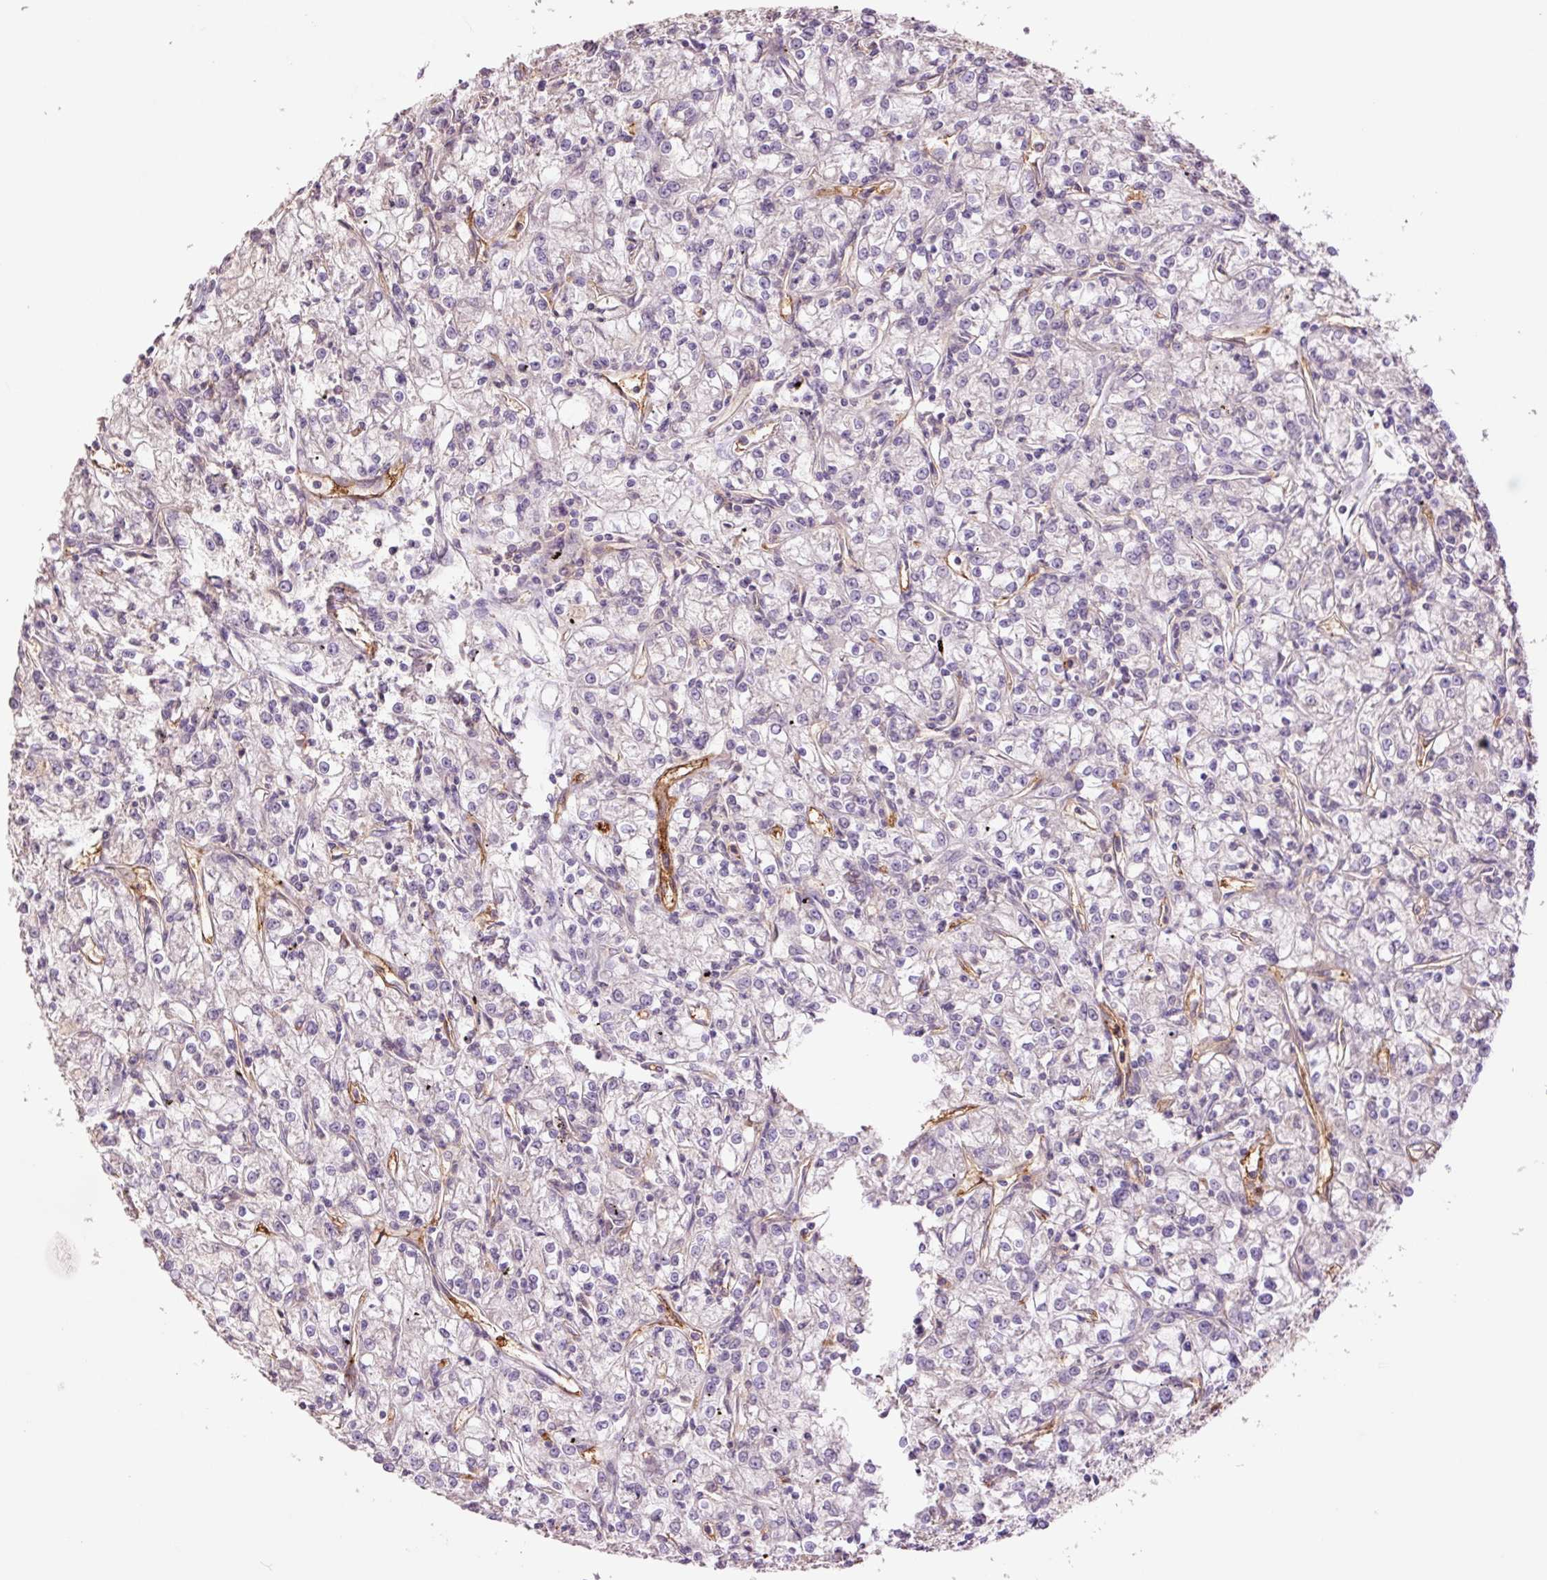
{"staining": {"intensity": "negative", "quantity": "none", "location": "none"}, "tissue": "renal cancer", "cell_type": "Tumor cells", "image_type": "cancer", "snomed": [{"axis": "morphology", "description": "Adenocarcinoma, NOS"}, {"axis": "topography", "description": "Kidney"}], "caption": "This is an immunohistochemistry (IHC) photomicrograph of renal cancer (adenocarcinoma). There is no positivity in tumor cells.", "gene": "SLC1A4", "patient": {"sex": "female", "age": 59}}